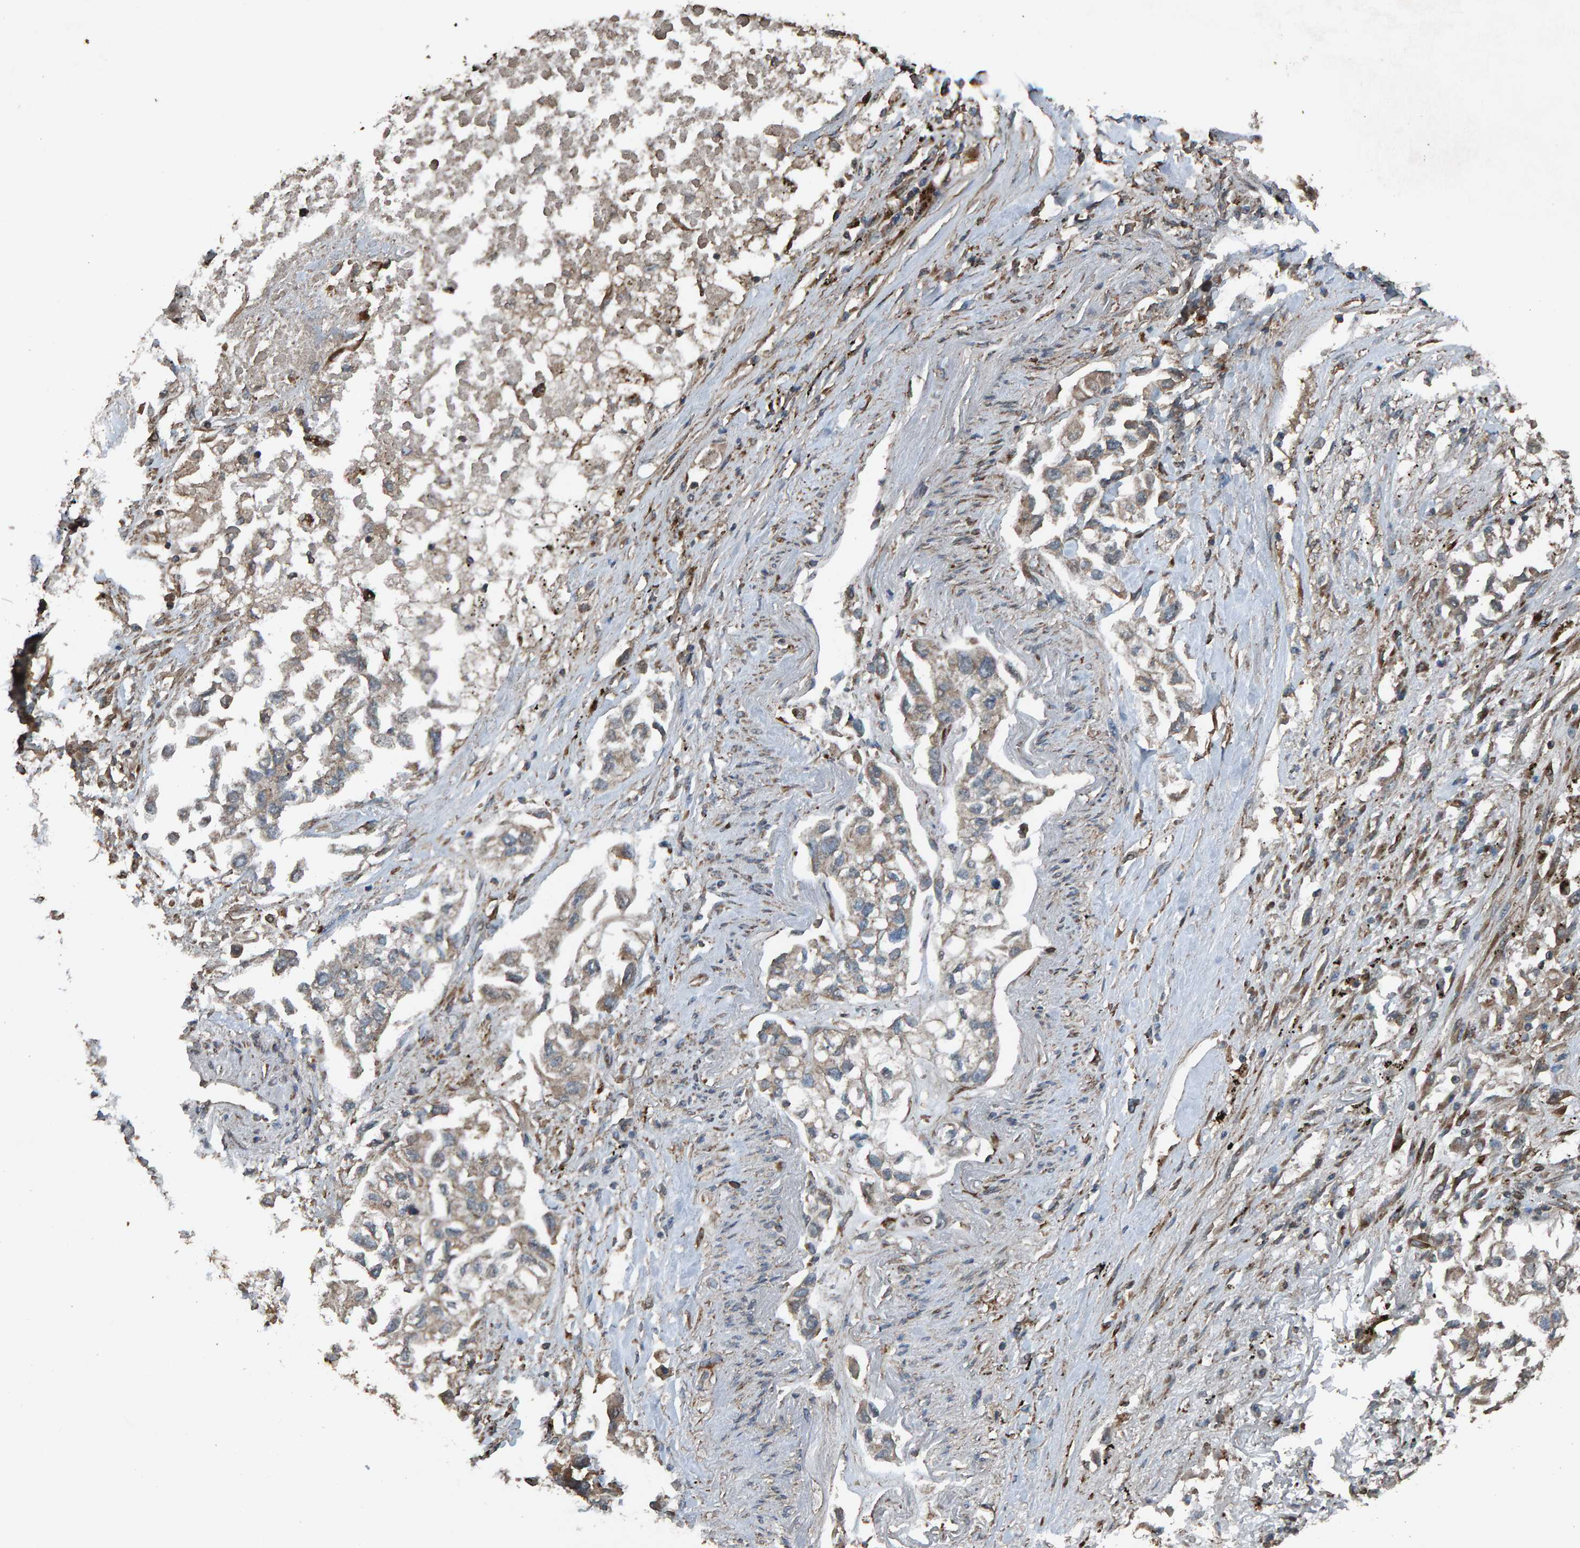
{"staining": {"intensity": "weak", "quantity": ">75%", "location": "cytoplasmic/membranous"}, "tissue": "lung cancer", "cell_type": "Tumor cells", "image_type": "cancer", "snomed": [{"axis": "morphology", "description": "Inflammation, NOS"}, {"axis": "morphology", "description": "Adenocarcinoma, NOS"}, {"axis": "topography", "description": "Lung"}], "caption": "Brown immunohistochemical staining in lung cancer reveals weak cytoplasmic/membranous positivity in approximately >75% of tumor cells.", "gene": "DUS1L", "patient": {"sex": "male", "age": 63}}